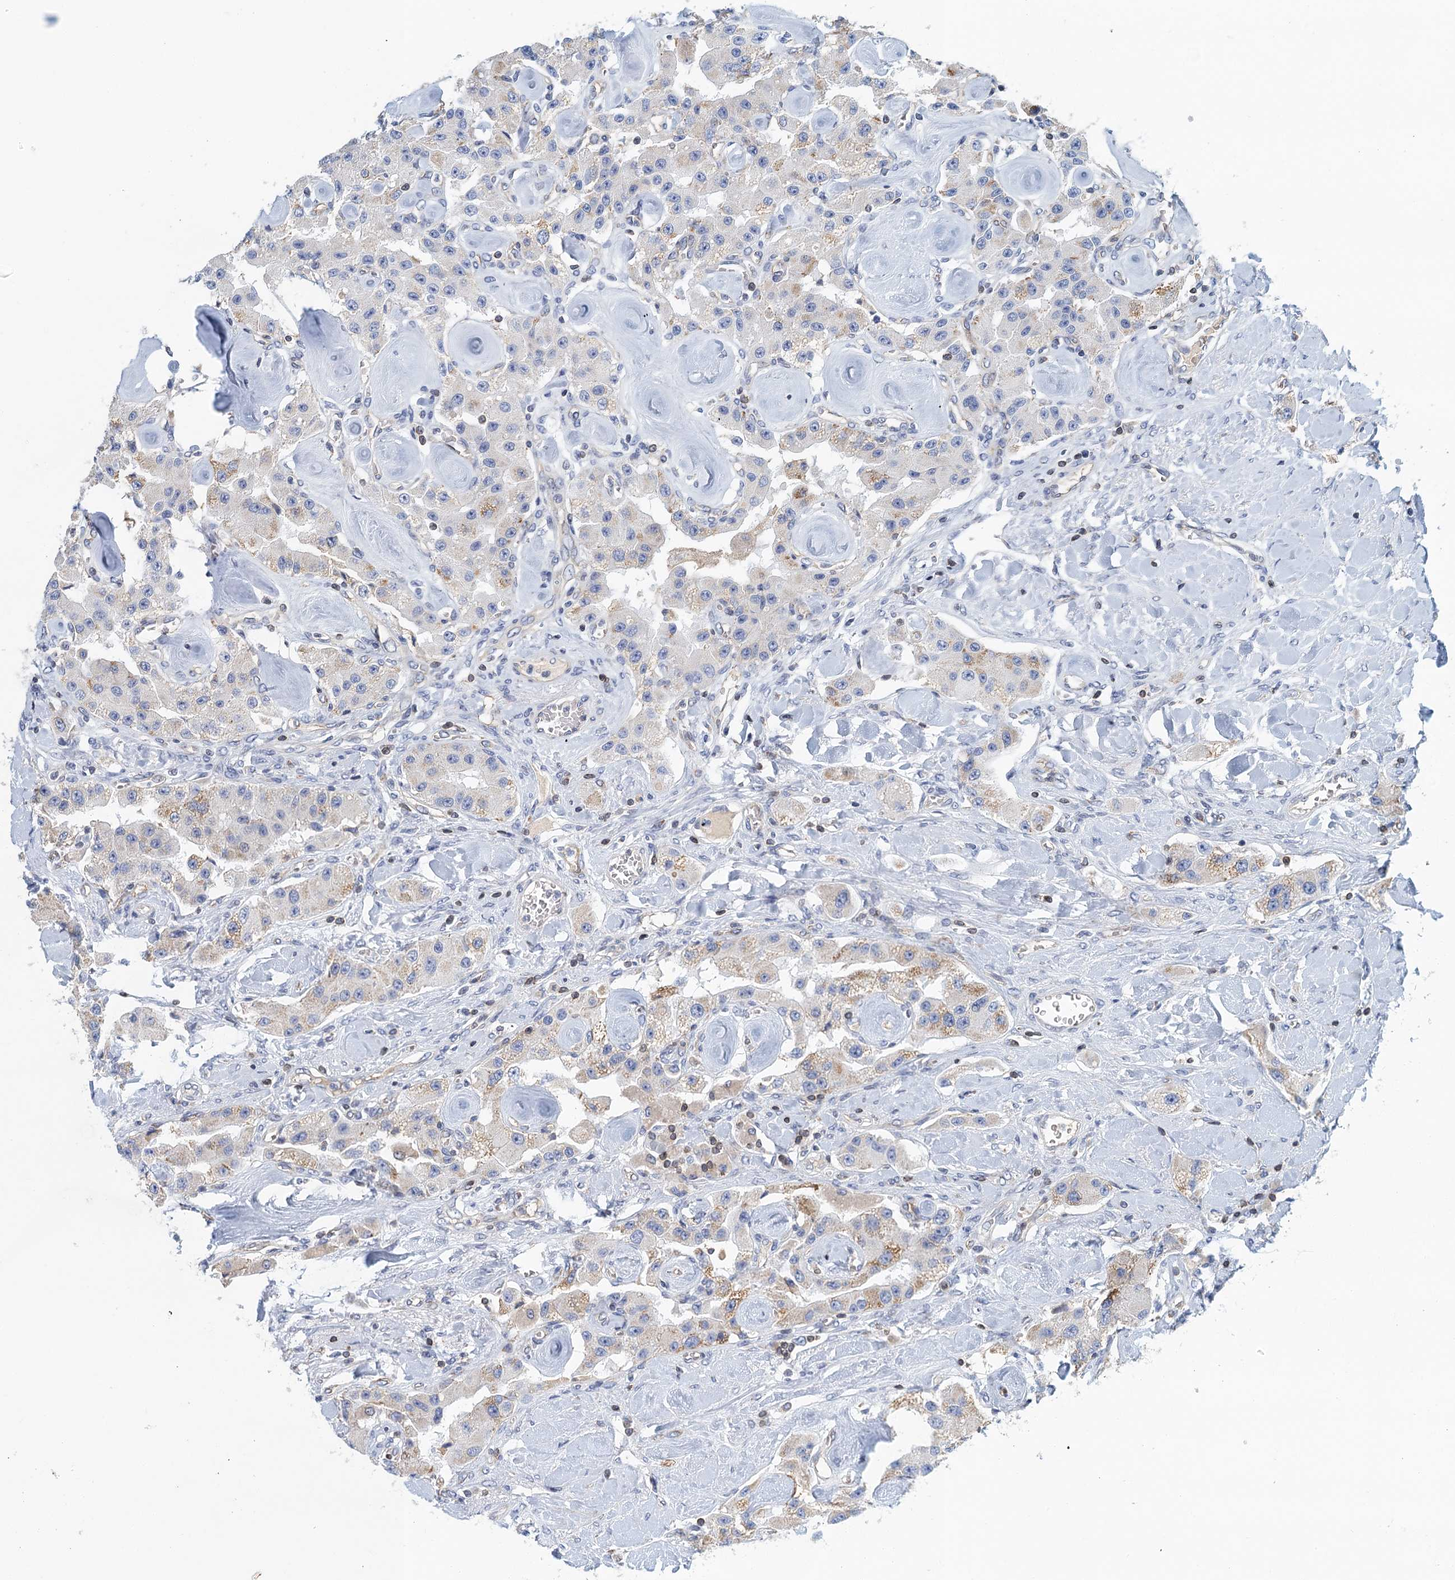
{"staining": {"intensity": "weak", "quantity": "<25%", "location": "cytoplasmic/membranous"}, "tissue": "carcinoid", "cell_type": "Tumor cells", "image_type": "cancer", "snomed": [{"axis": "morphology", "description": "Carcinoid, malignant, NOS"}, {"axis": "topography", "description": "Pancreas"}], "caption": "Immunohistochemical staining of carcinoid exhibits no significant staining in tumor cells. The staining was performed using DAB to visualize the protein expression in brown, while the nuclei were stained in blue with hematoxylin (Magnification: 20x).", "gene": "TRAF3IP3", "patient": {"sex": "male", "age": 41}}